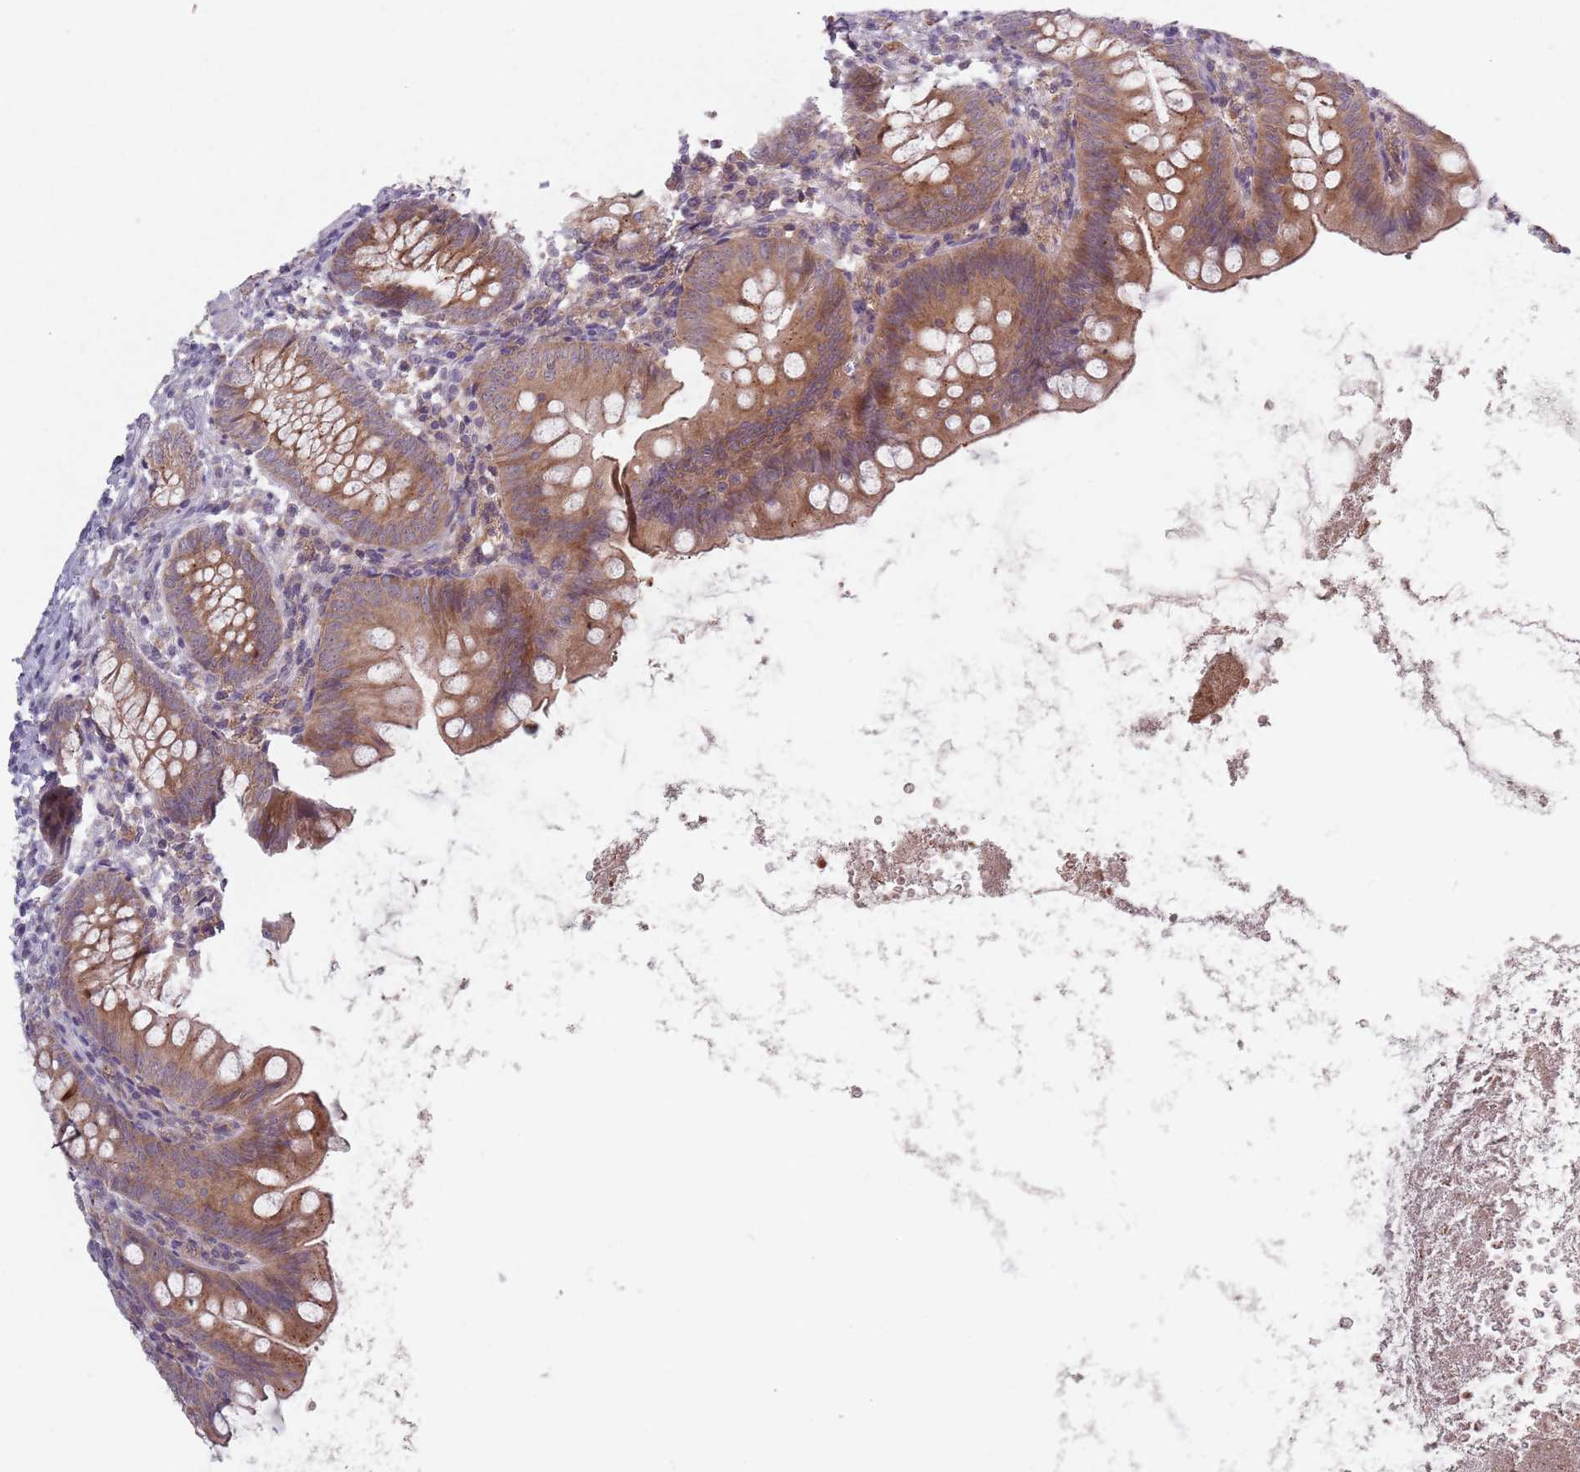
{"staining": {"intensity": "moderate", "quantity": ">75%", "location": "cytoplasmic/membranous,nuclear"}, "tissue": "appendix", "cell_type": "Glandular cells", "image_type": "normal", "snomed": [{"axis": "morphology", "description": "Normal tissue, NOS"}, {"axis": "topography", "description": "Appendix"}], "caption": "Moderate cytoplasmic/membranous,nuclear protein staining is appreciated in approximately >75% of glandular cells in appendix.", "gene": "ASB13", "patient": {"sex": "female", "age": 62}}